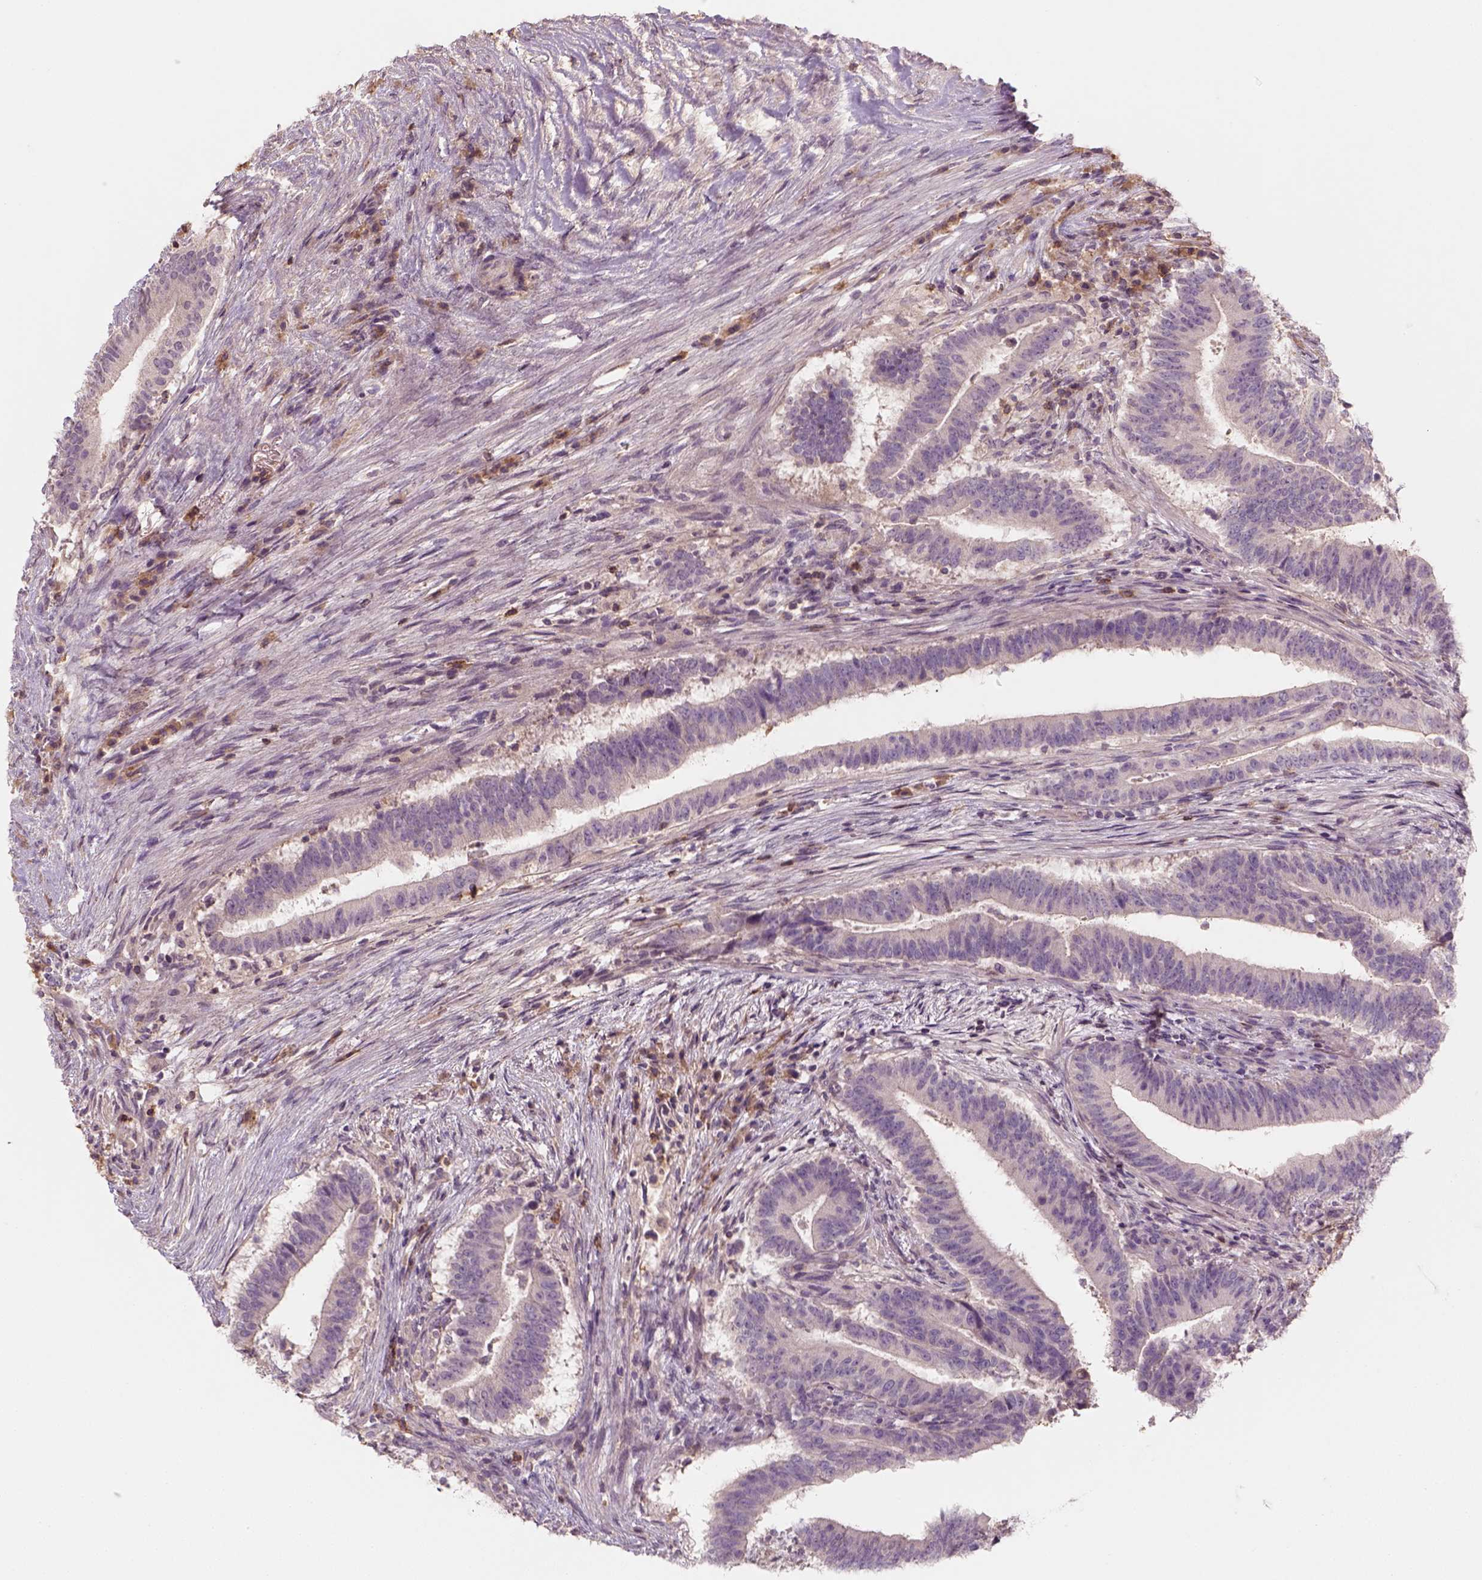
{"staining": {"intensity": "negative", "quantity": "none", "location": "none"}, "tissue": "colorectal cancer", "cell_type": "Tumor cells", "image_type": "cancer", "snomed": [{"axis": "morphology", "description": "Adenocarcinoma, NOS"}, {"axis": "topography", "description": "Colon"}], "caption": "Histopathology image shows no significant protein positivity in tumor cells of colorectal adenocarcinoma.", "gene": "AQP9", "patient": {"sex": "female", "age": 43}}